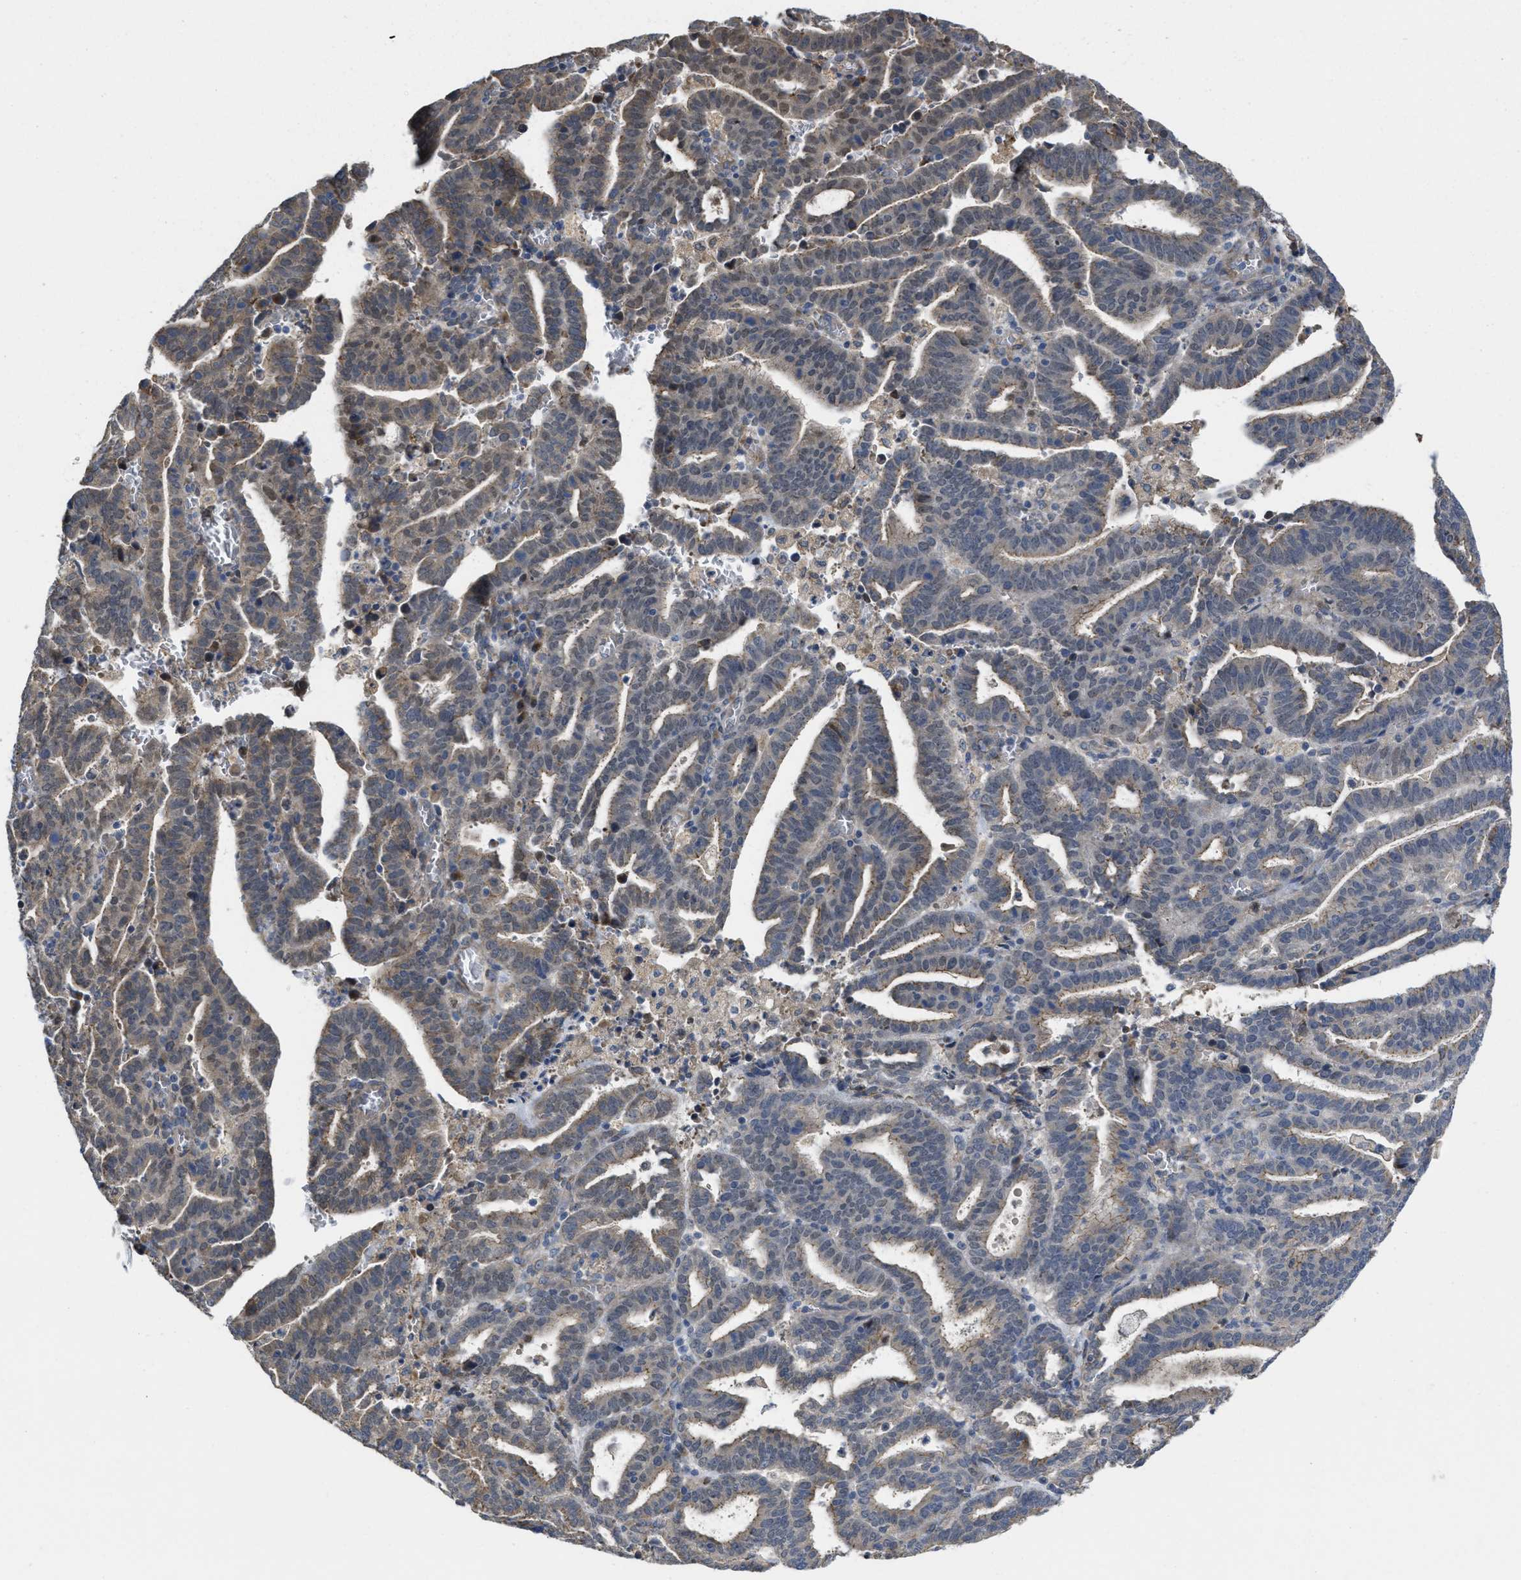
{"staining": {"intensity": "weak", "quantity": "<25%", "location": "cytoplasmic/membranous"}, "tissue": "endometrial cancer", "cell_type": "Tumor cells", "image_type": "cancer", "snomed": [{"axis": "morphology", "description": "Adenocarcinoma, NOS"}, {"axis": "topography", "description": "Uterus"}], "caption": "Immunohistochemistry photomicrograph of human adenocarcinoma (endometrial) stained for a protein (brown), which reveals no staining in tumor cells.", "gene": "CDPF1", "patient": {"sex": "female", "age": 83}}